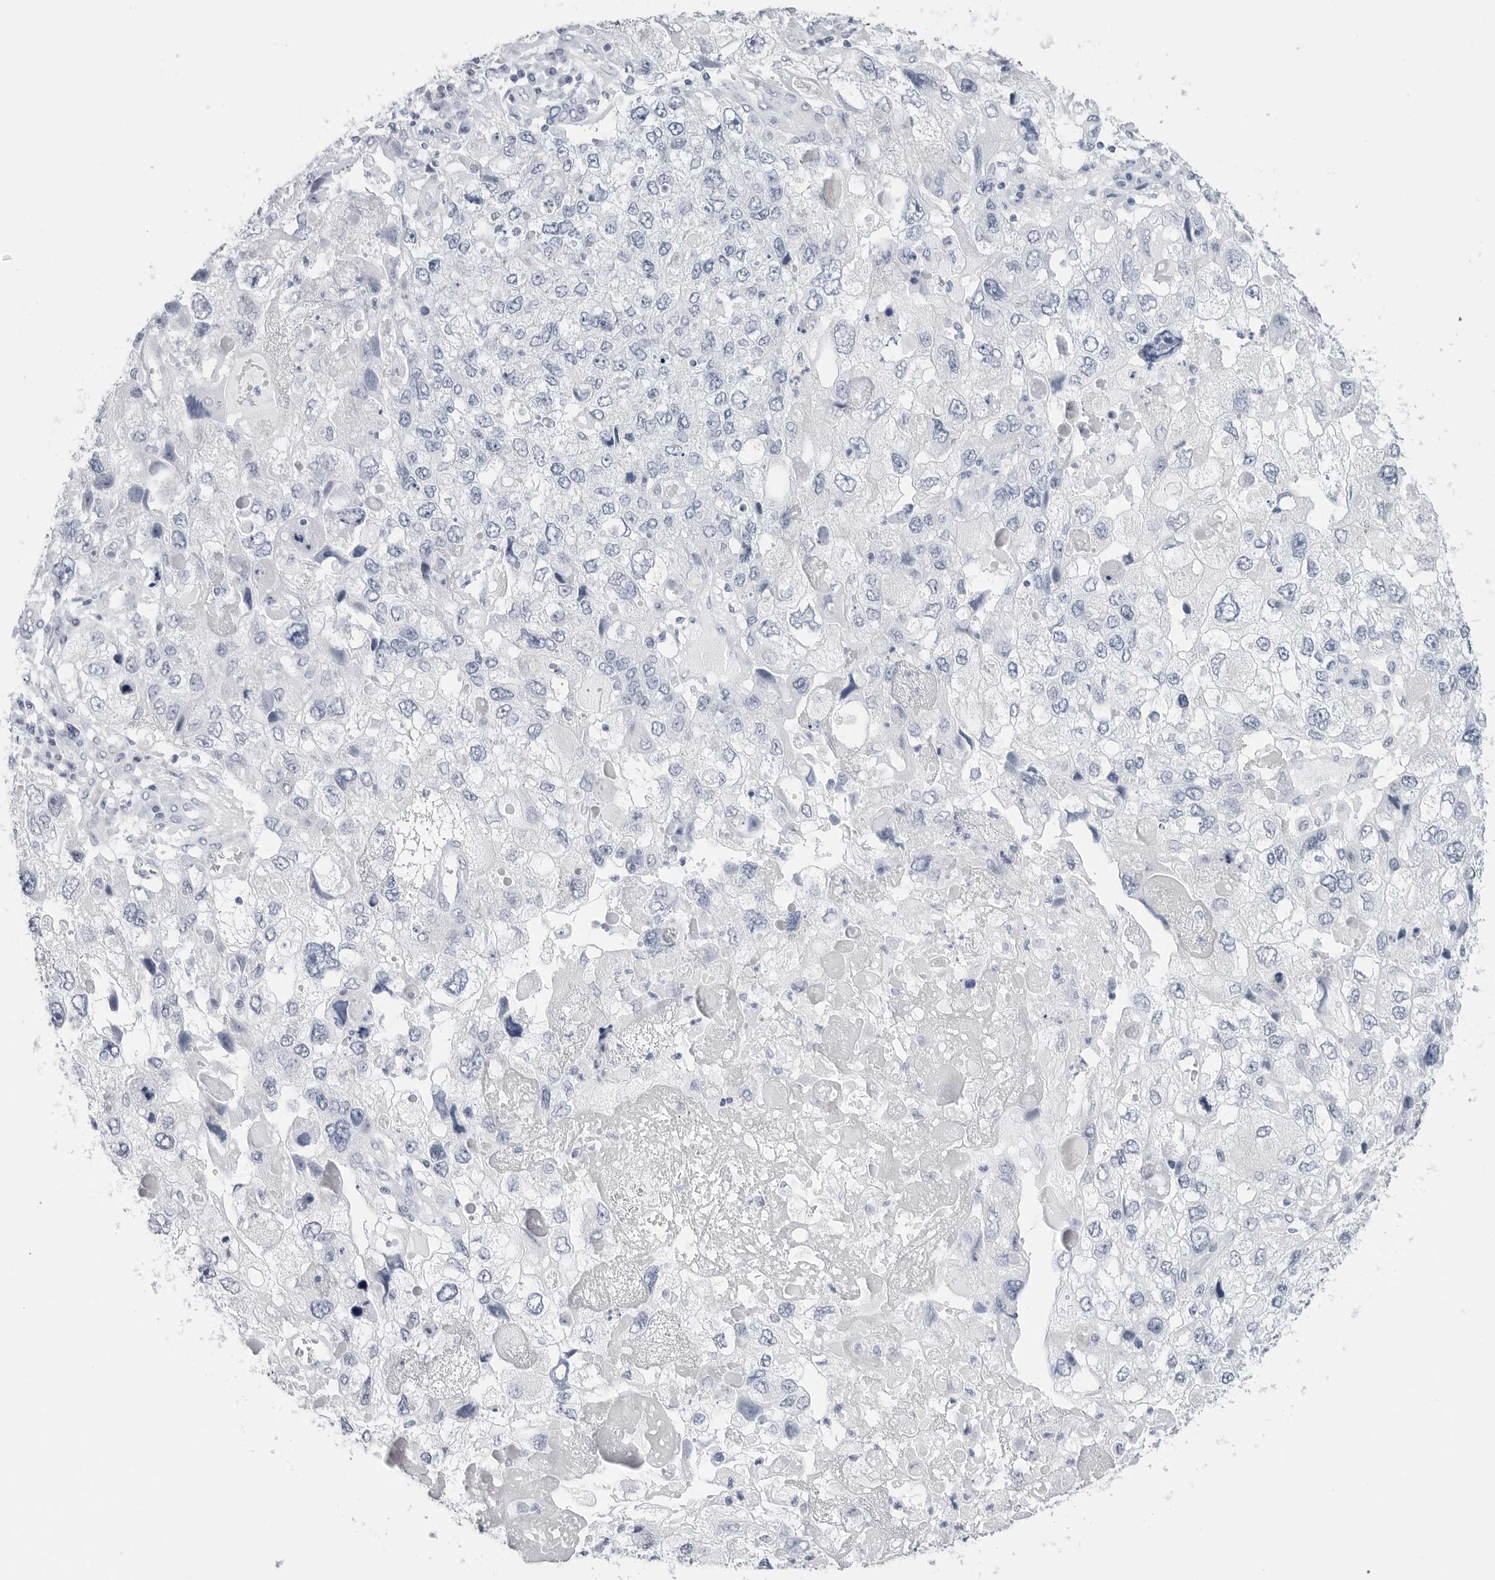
{"staining": {"intensity": "negative", "quantity": "none", "location": "none"}, "tissue": "endometrial cancer", "cell_type": "Tumor cells", "image_type": "cancer", "snomed": [{"axis": "morphology", "description": "Adenocarcinoma, NOS"}, {"axis": "topography", "description": "Endometrium"}], "caption": "Immunohistochemistry (IHC) image of human adenocarcinoma (endometrial) stained for a protein (brown), which exhibits no expression in tumor cells.", "gene": "HSPB7", "patient": {"sex": "female", "age": 49}}